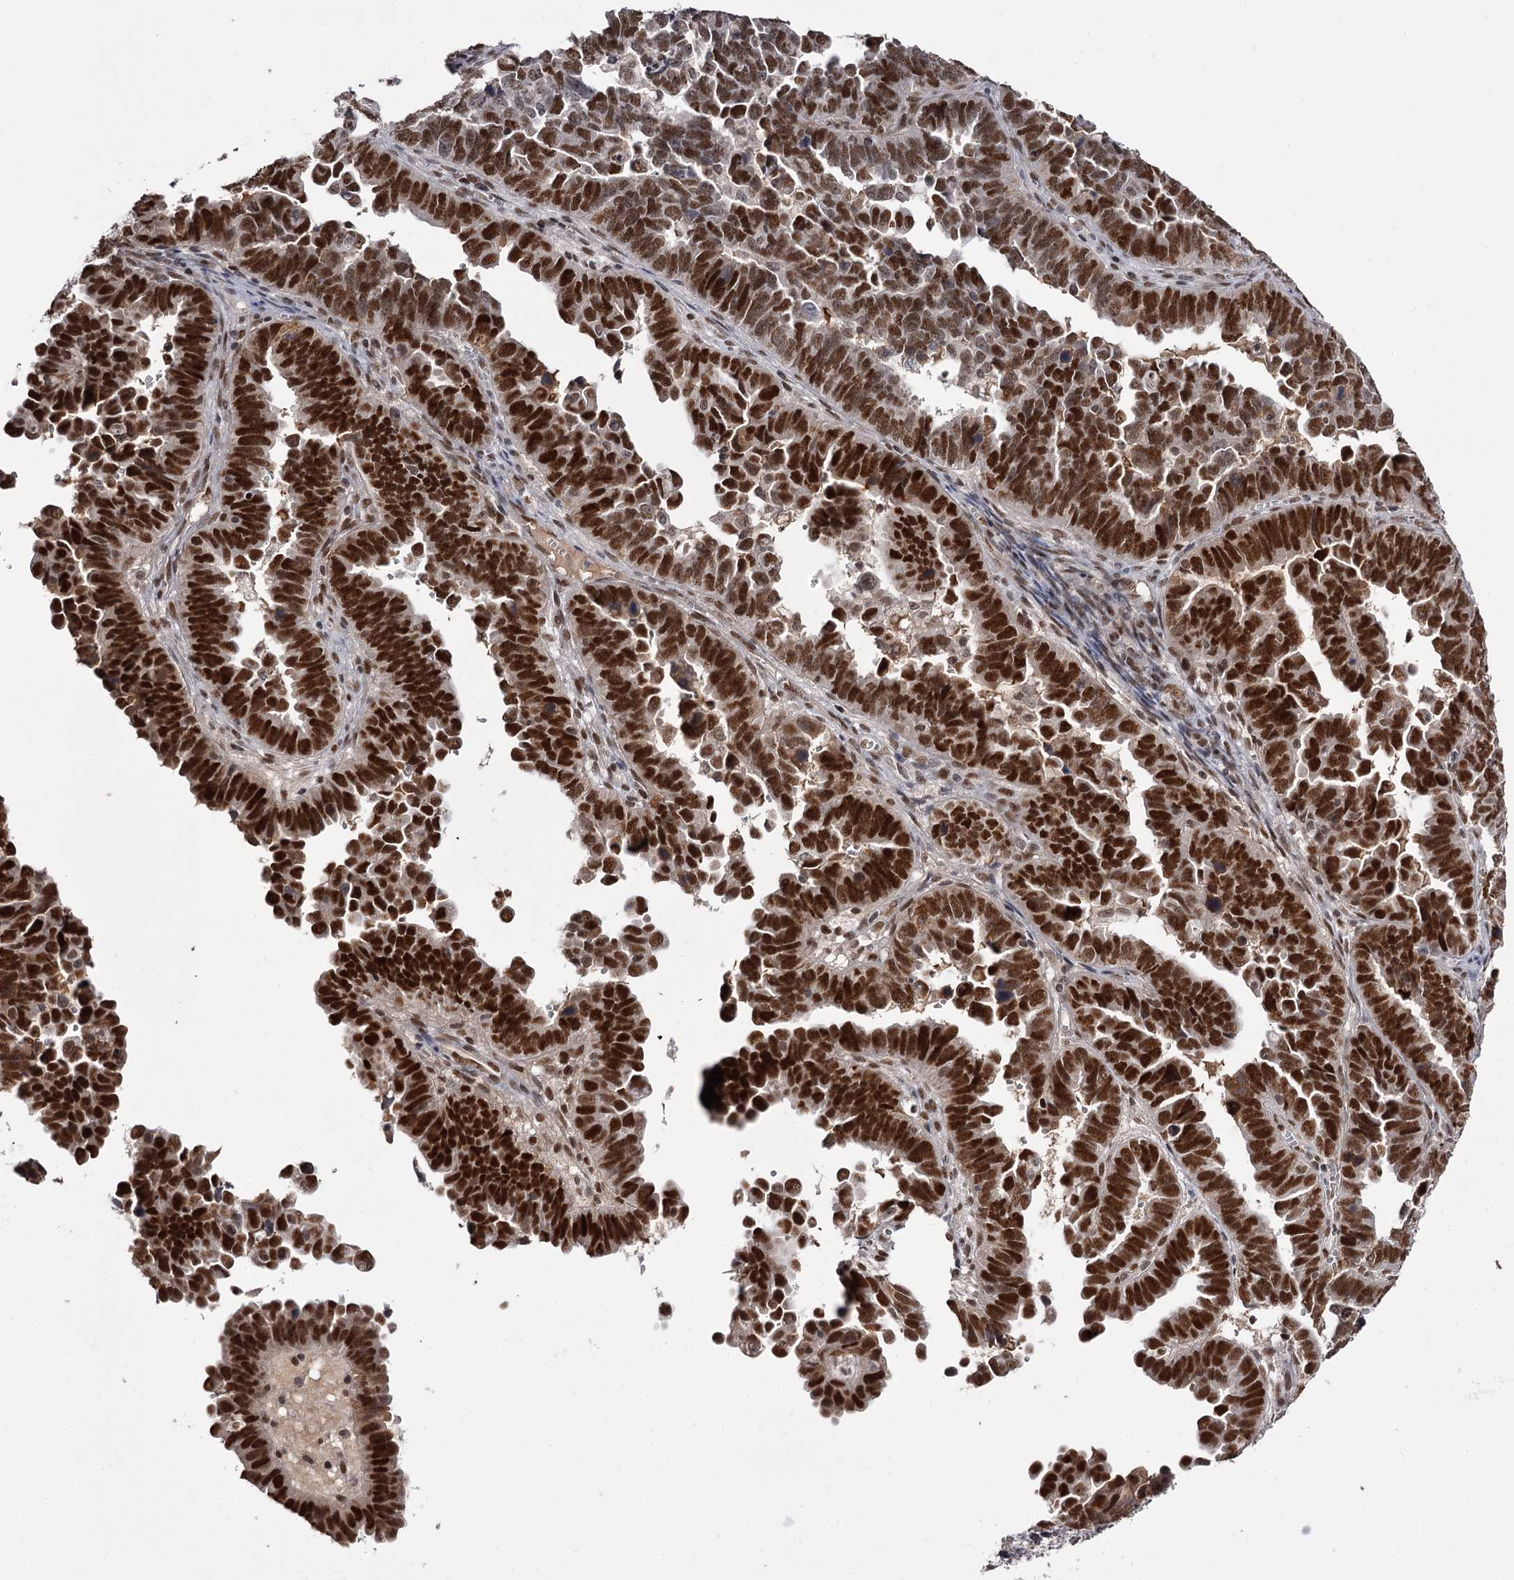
{"staining": {"intensity": "strong", "quantity": ">75%", "location": "nuclear"}, "tissue": "endometrial cancer", "cell_type": "Tumor cells", "image_type": "cancer", "snomed": [{"axis": "morphology", "description": "Adenocarcinoma, NOS"}, {"axis": "topography", "description": "Endometrium"}], "caption": "An IHC image of tumor tissue is shown. Protein staining in brown highlights strong nuclear positivity in endometrial cancer within tumor cells.", "gene": "TTC33", "patient": {"sex": "female", "age": 75}}